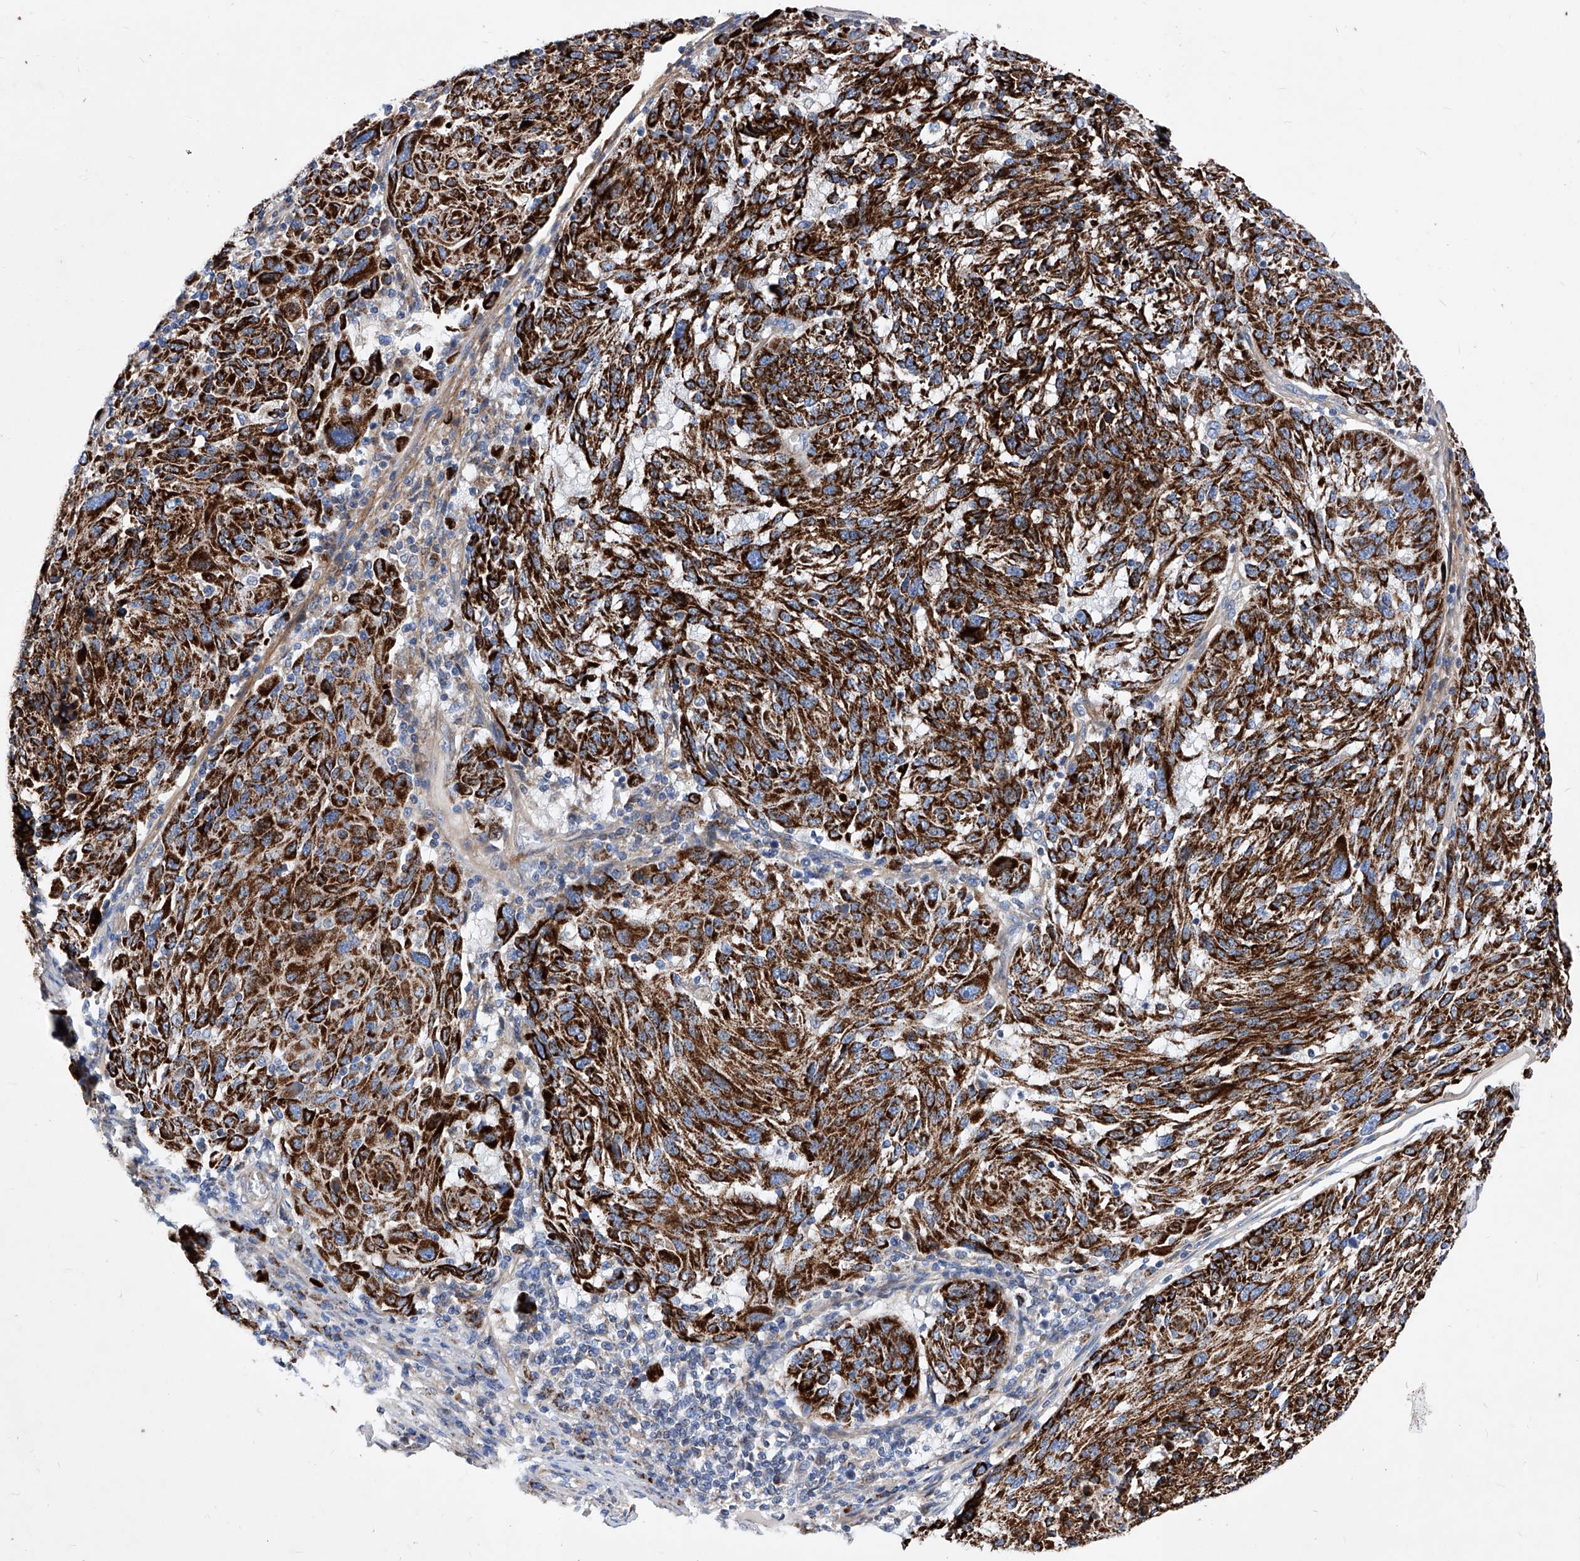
{"staining": {"intensity": "strong", "quantity": ">75%", "location": "cytoplasmic/membranous"}, "tissue": "melanoma", "cell_type": "Tumor cells", "image_type": "cancer", "snomed": [{"axis": "morphology", "description": "Malignant melanoma, NOS"}, {"axis": "topography", "description": "Skin"}], "caption": "Melanoma stained with immunohistochemistry exhibits strong cytoplasmic/membranous positivity in approximately >75% of tumor cells. (brown staining indicates protein expression, while blue staining denotes nuclei).", "gene": "HRNR", "patient": {"sex": "male", "age": 53}}